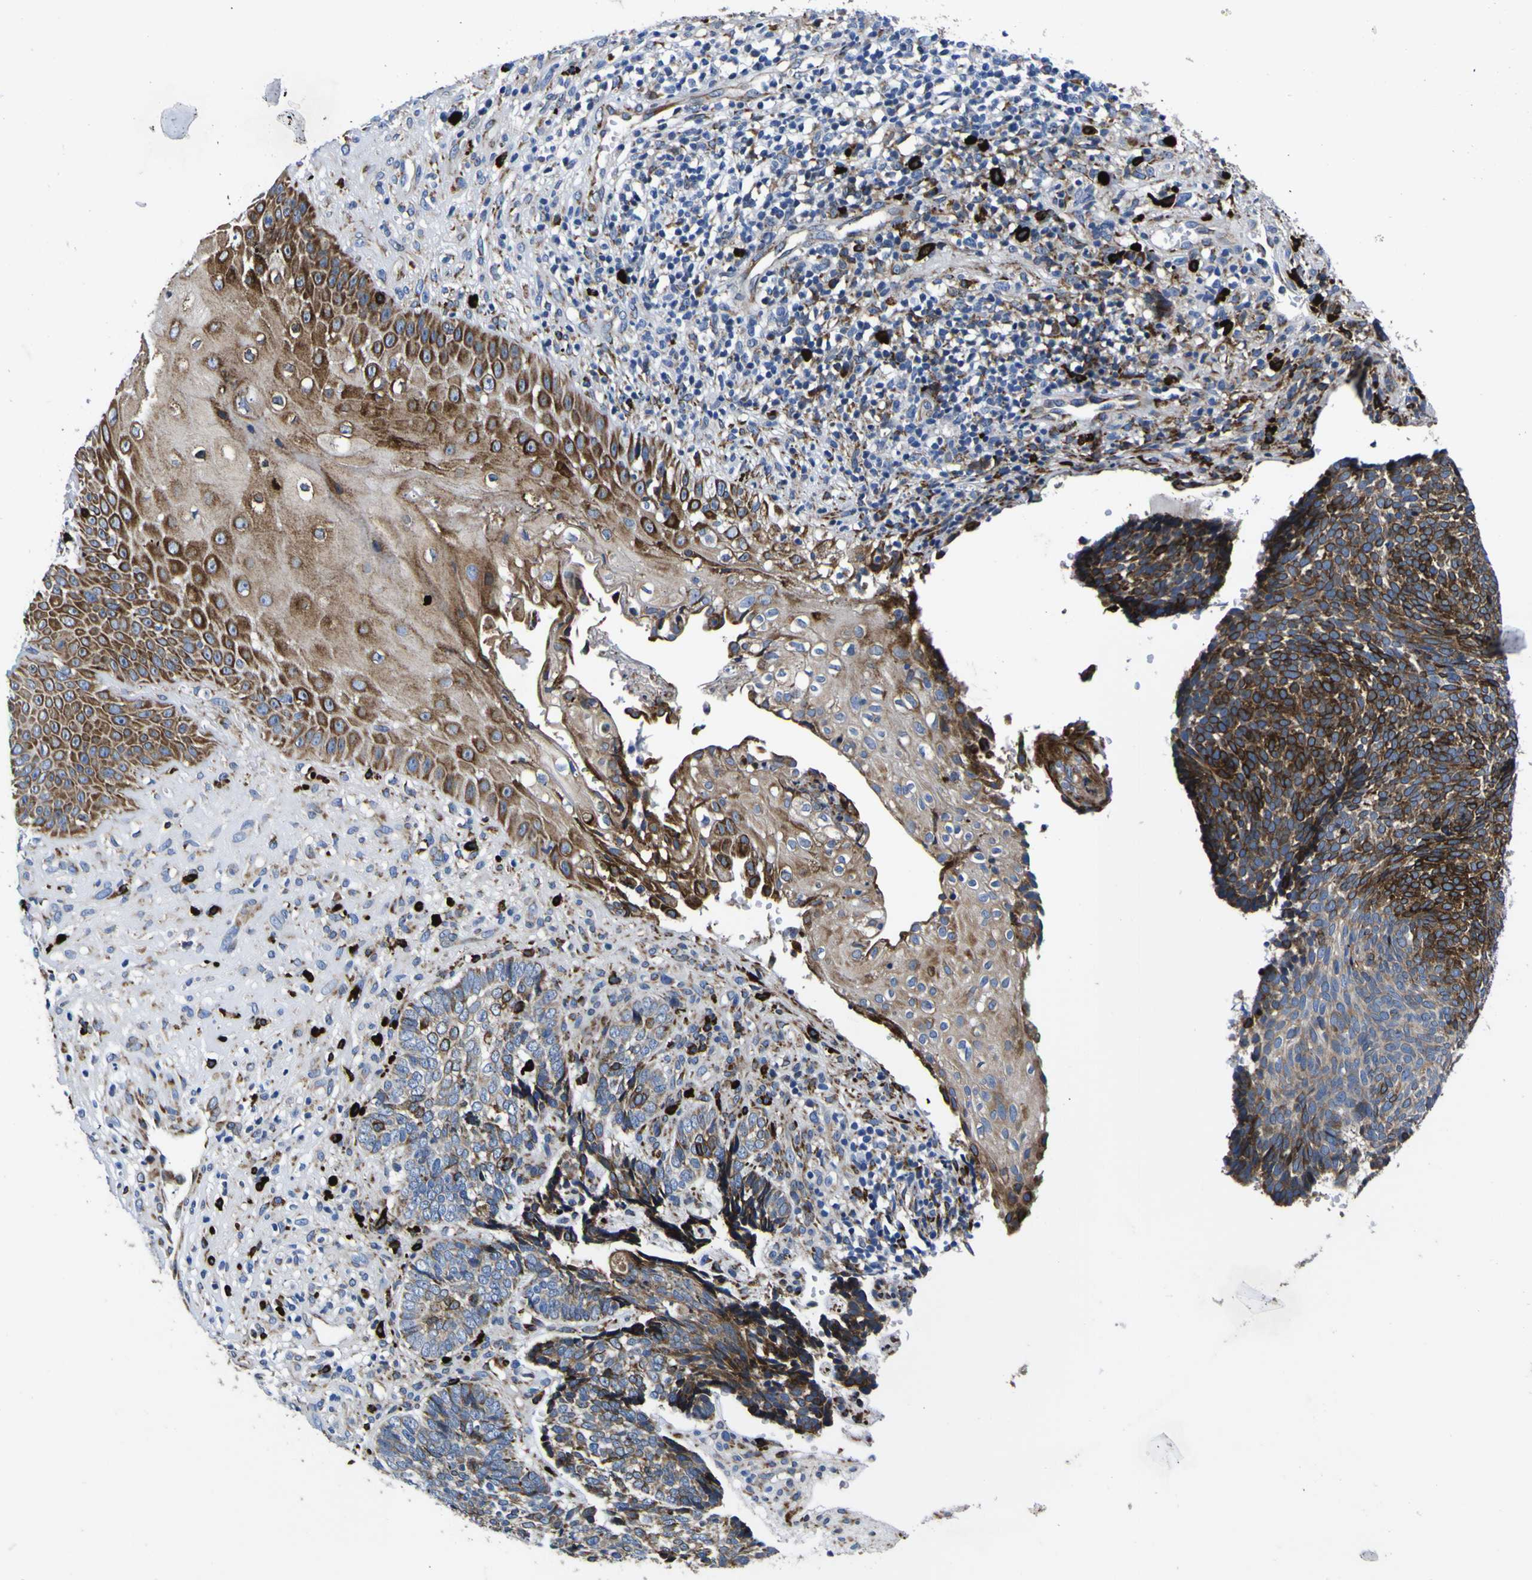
{"staining": {"intensity": "strong", "quantity": "25%-75%", "location": "cytoplasmic/membranous"}, "tissue": "skin cancer", "cell_type": "Tumor cells", "image_type": "cancer", "snomed": [{"axis": "morphology", "description": "Basal cell carcinoma"}, {"axis": "topography", "description": "Skin"}], "caption": "Tumor cells exhibit high levels of strong cytoplasmic/membranous staining in about 25%-75% of cells in skin basal cell carcinoma.", "gene": "SCD", "patient": {"sex": "male", "age": 84}}